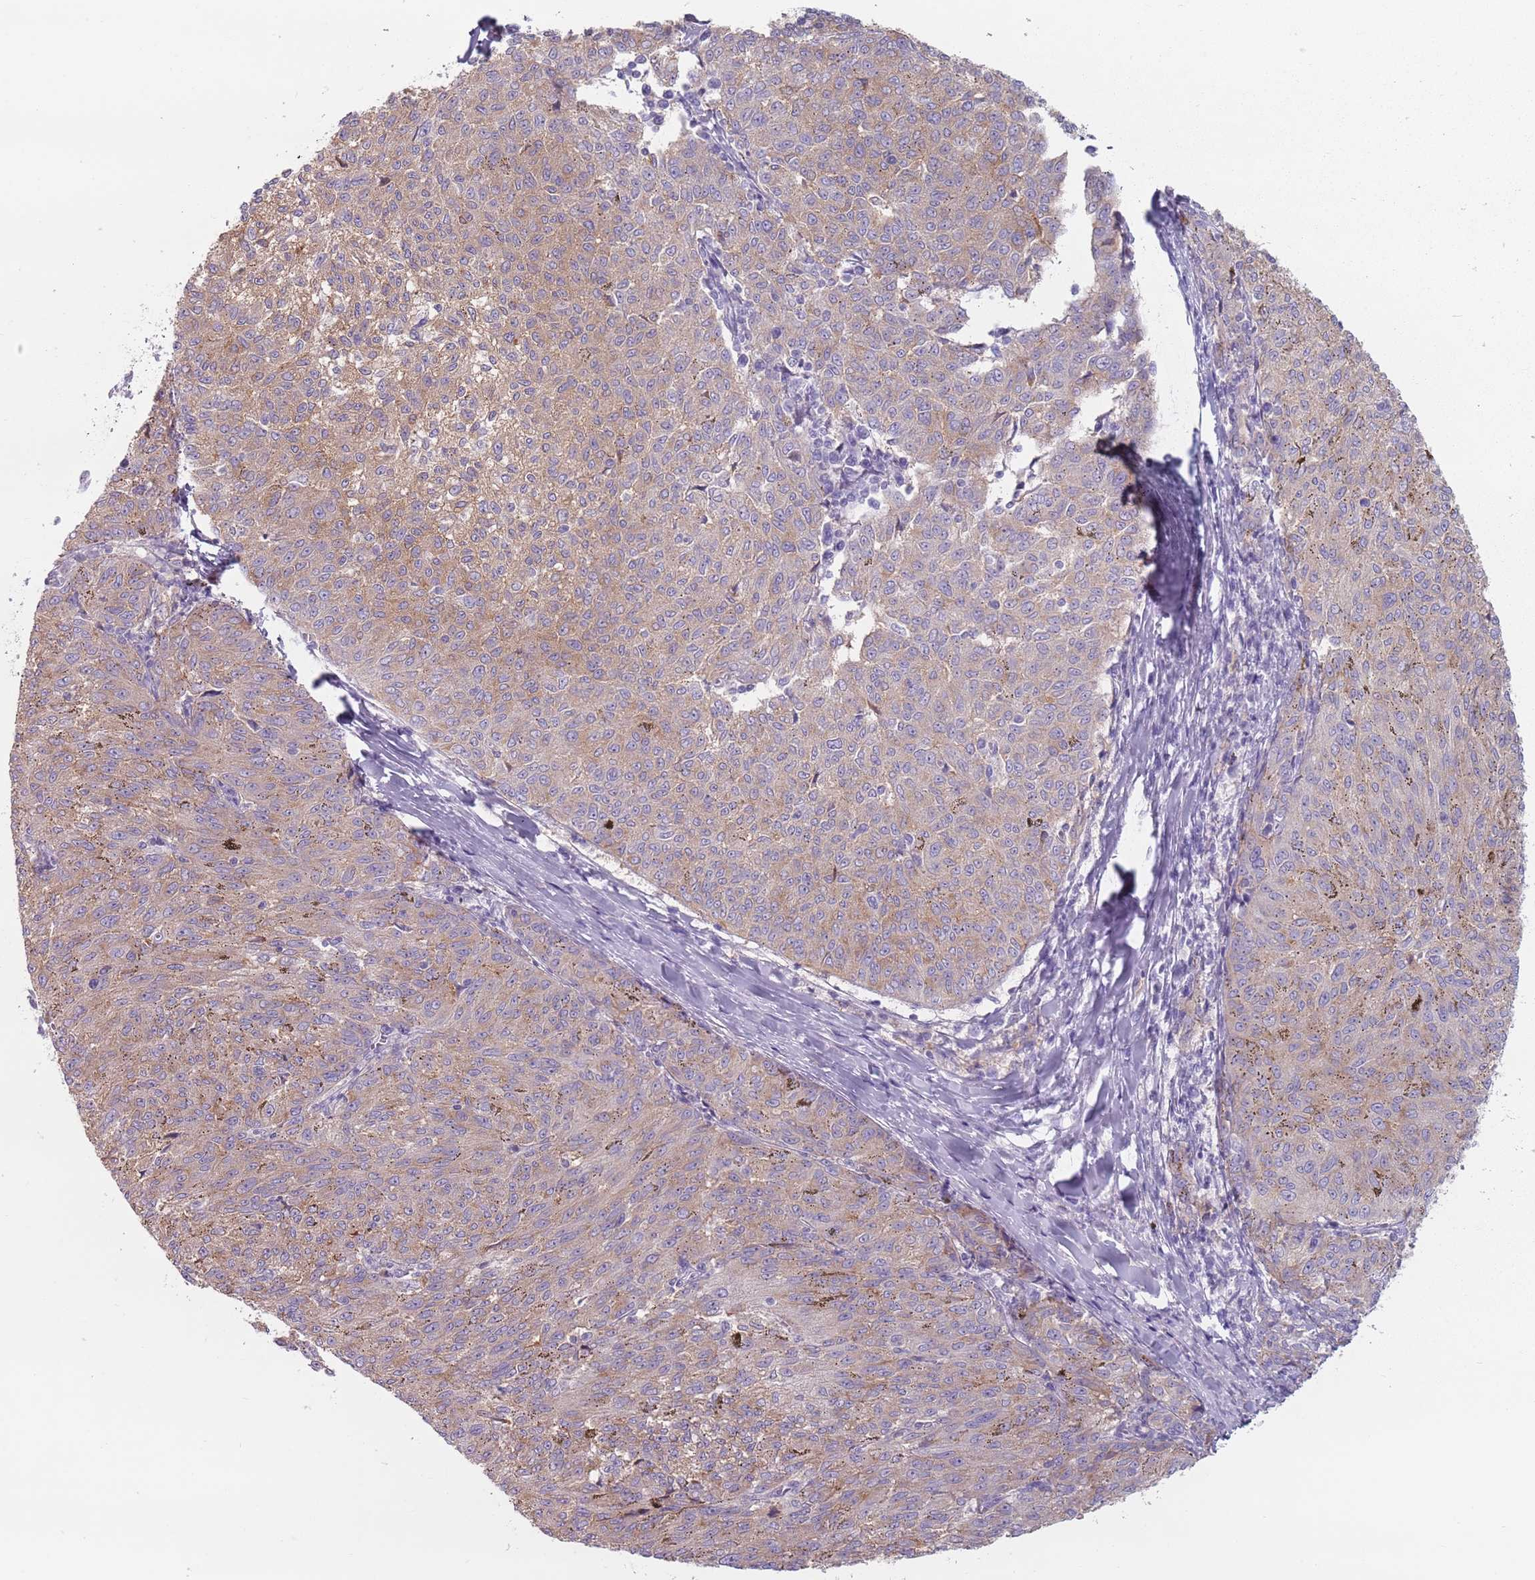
{"staining": {"intensity": "weak", "quantity": ">75%", "location": "cytoplasmic/membranous"}, "tissue": "melanoma", "cell_type": "Tumor cells", "image_type": "cancer", "snomed": [{"axis": "morphology", "description": "Malignant melanoma, NOS"}, {"axis": "topography", "description": "Skin"}], "caption": "Malignant melanoma tissue demonstrates weak cytoplasmic/membranous expression in approximately >75% of tumor cells, visualized by immunohistochemistry.", "gene": "ZNF584", "patient": {"sex": "female", "age": 72}}